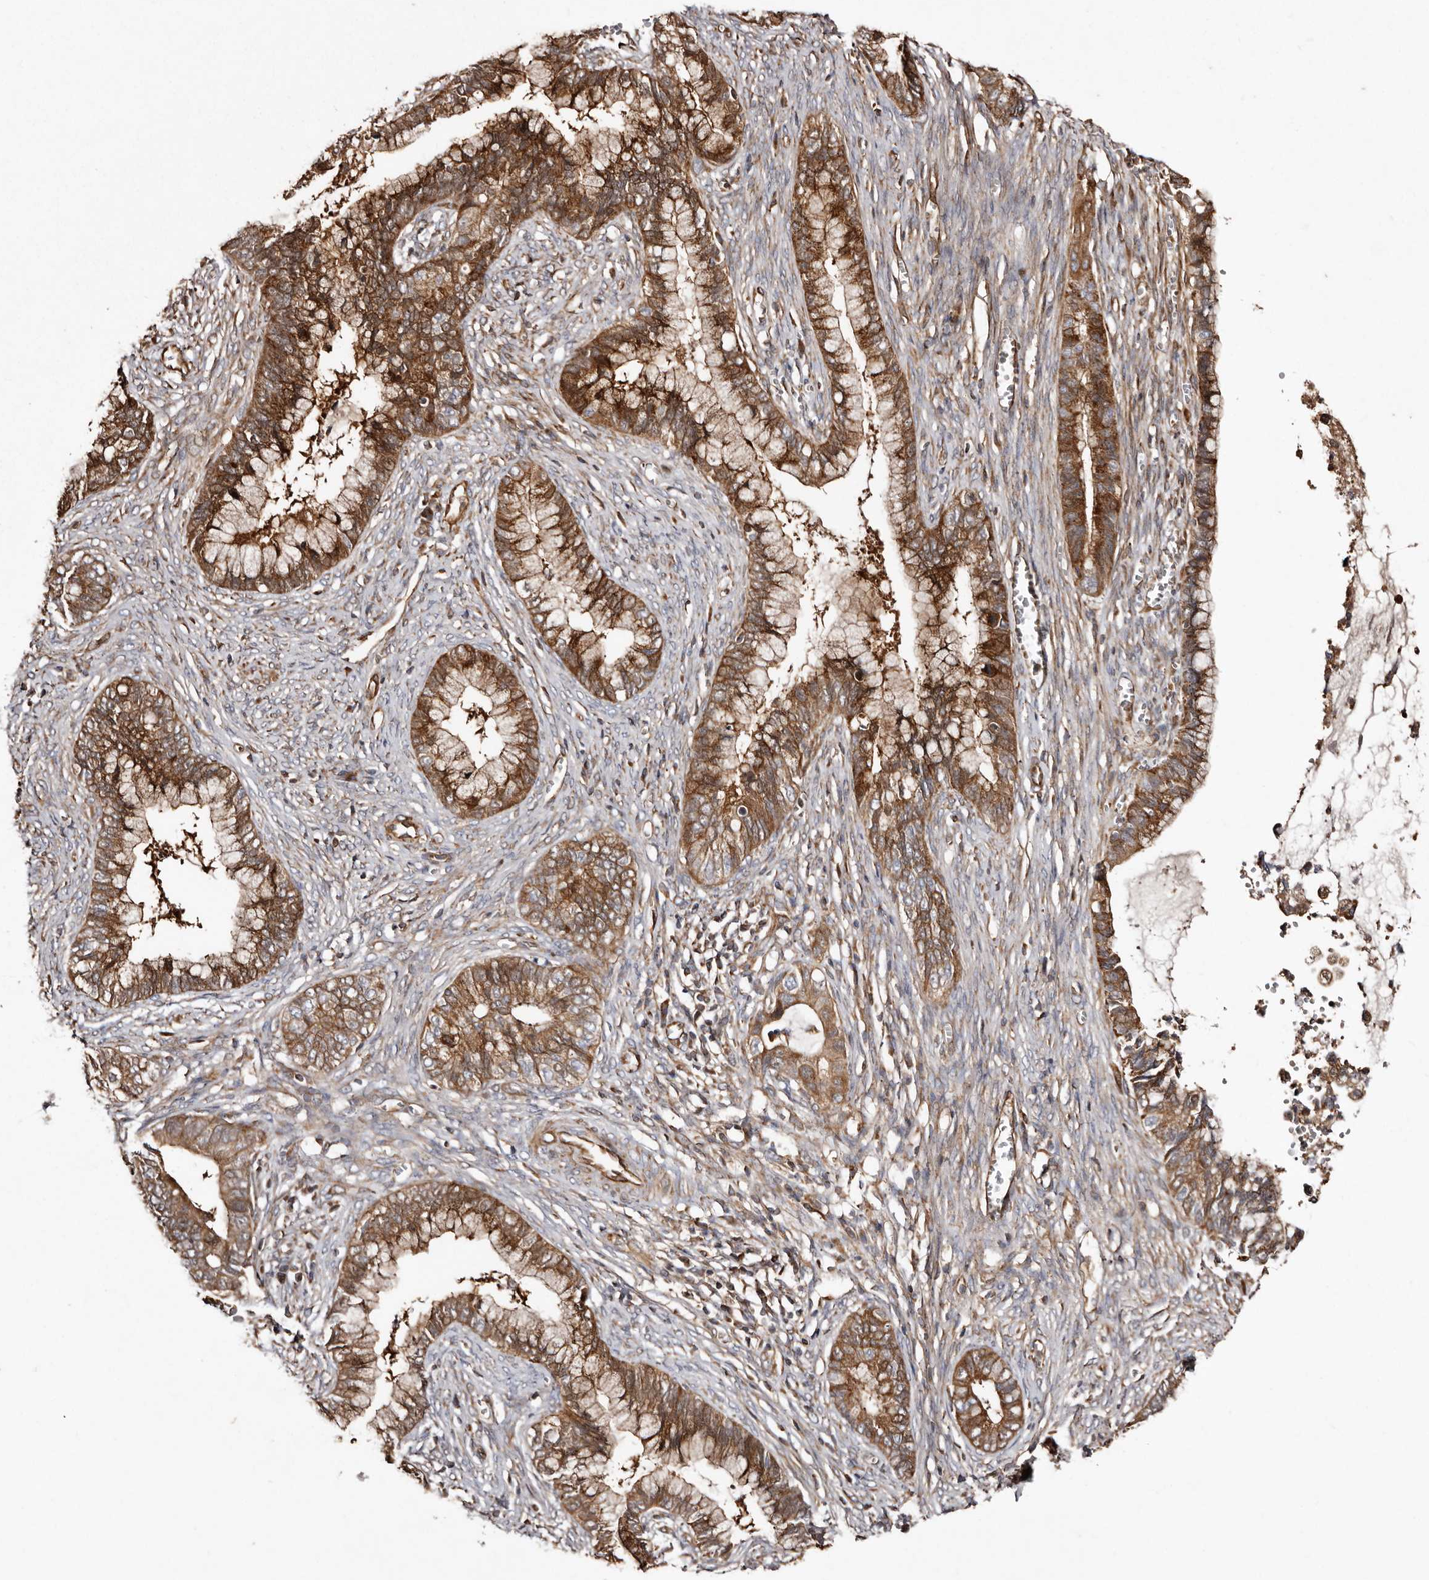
{"staining": {"intensity": "strong", "quantity": ">75%", "location": "cytoplasmic/membranous"}, "tissue": "cervical cancer", "cell_type": "Tumor cells", "image_type": "cancer", "snomed": [{"axis": "morphology", "description": "Adenocarcinoma, NOS"}, {"axis": "topography", "description": "Cervix"}], "caption": "Brown immunohistochemical staining in human cervical cancer reveals strong cytoplasmic/membranous expression in about >75% of tumor cells.", "gene": "MACC1", "patient": {"sex": "female", "age": 44}}